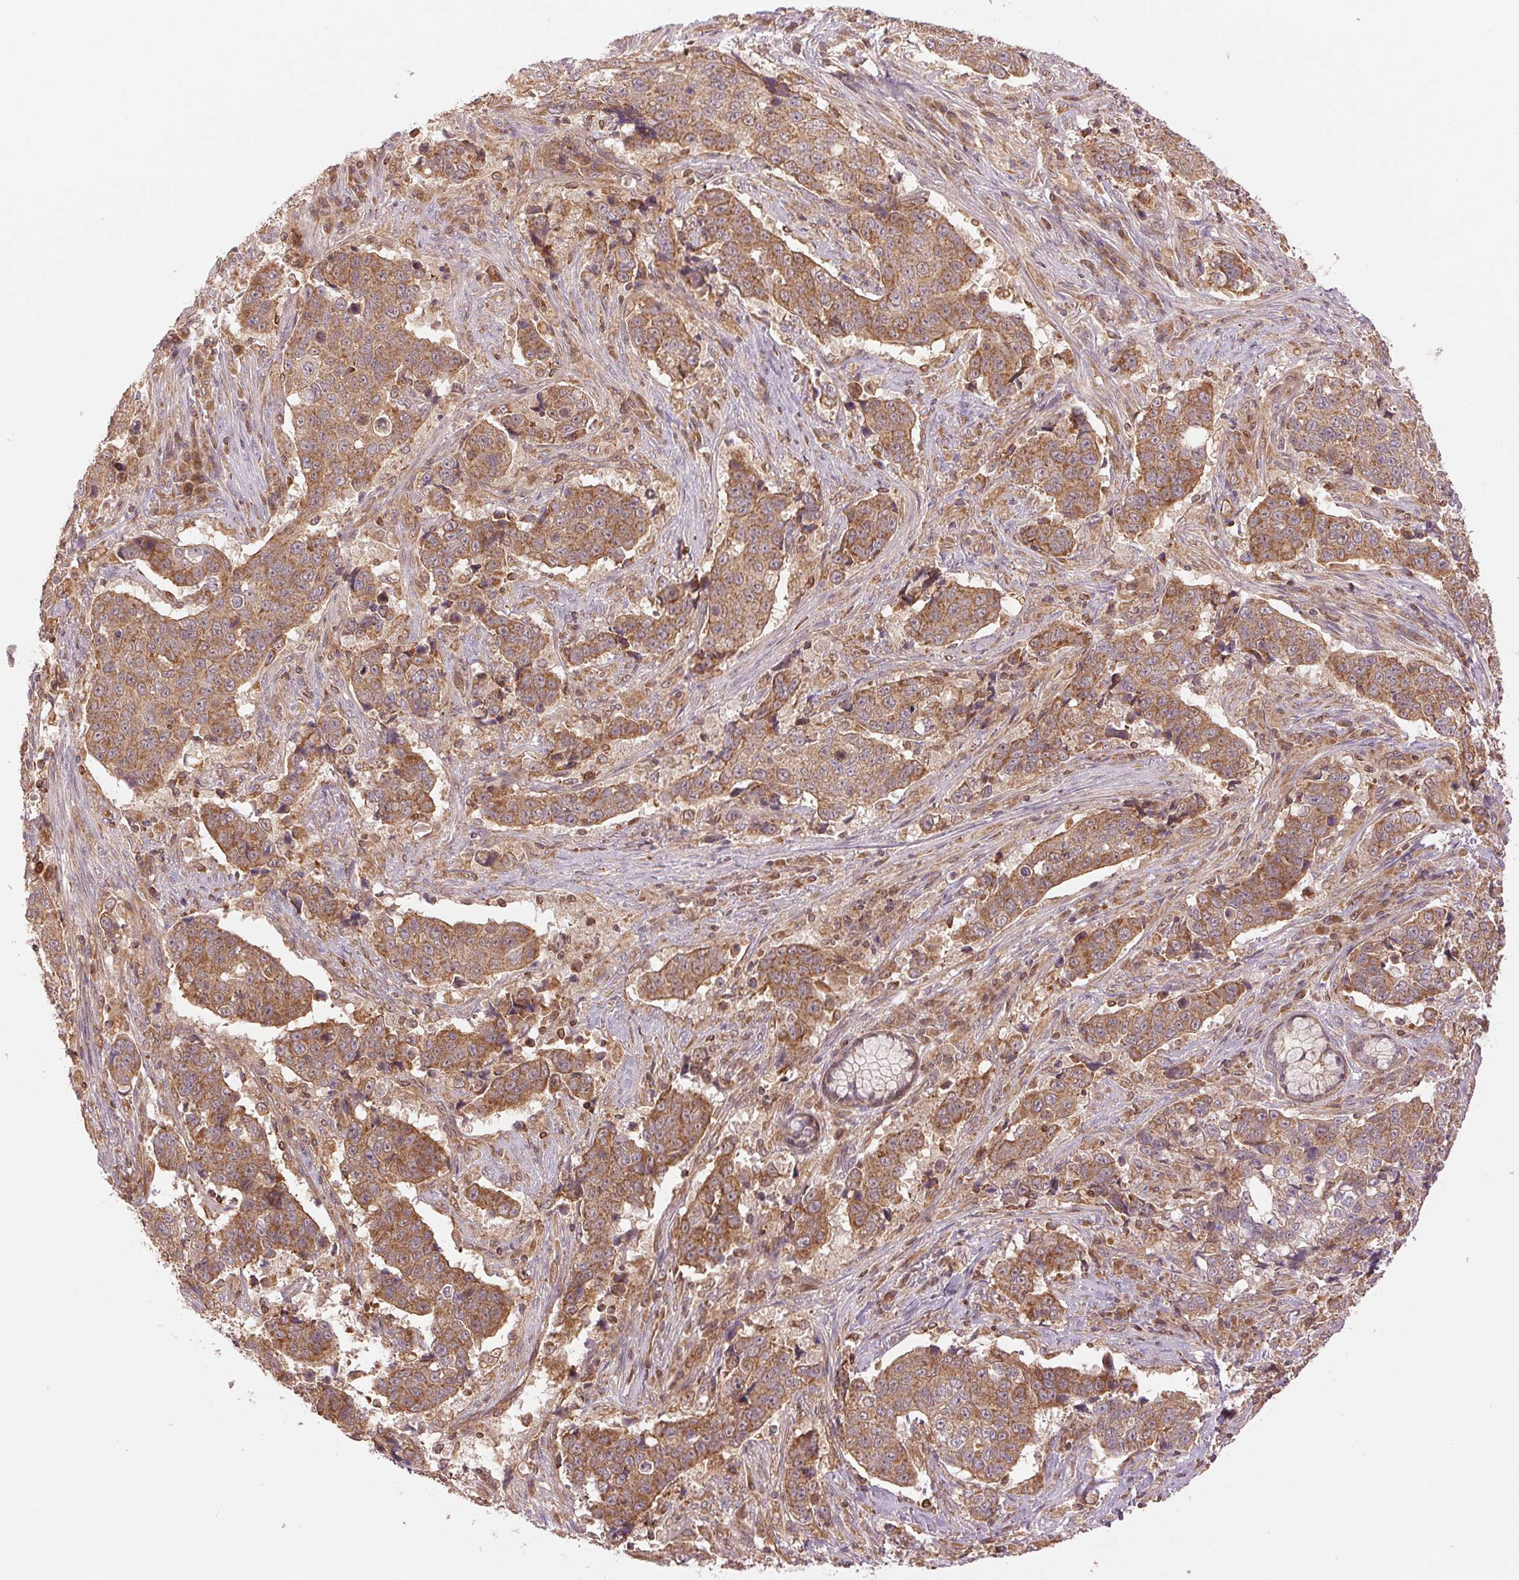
{"staining": {"intensity": "moderate", "quantity": ">75%", "location": "cytoplasmic/membranous"}, "tissue": "lung cancer", "cell_type": "Tumor cells", "image_type": "cancer", "snomed": [{"axis": "morphology", "description": "Squamous cell carcinoma, NOS"}, {"axis": "topography", "description": "Lymph node"}, {"axis": "topography", "description": "Lung"}], "caption": "Human squamous cell carcinoma (lung) stained with a protein marker reveals moderate staining in tumor cells.", "gene": "STARD7", "patient": {"sex": "male", "age": 61}}